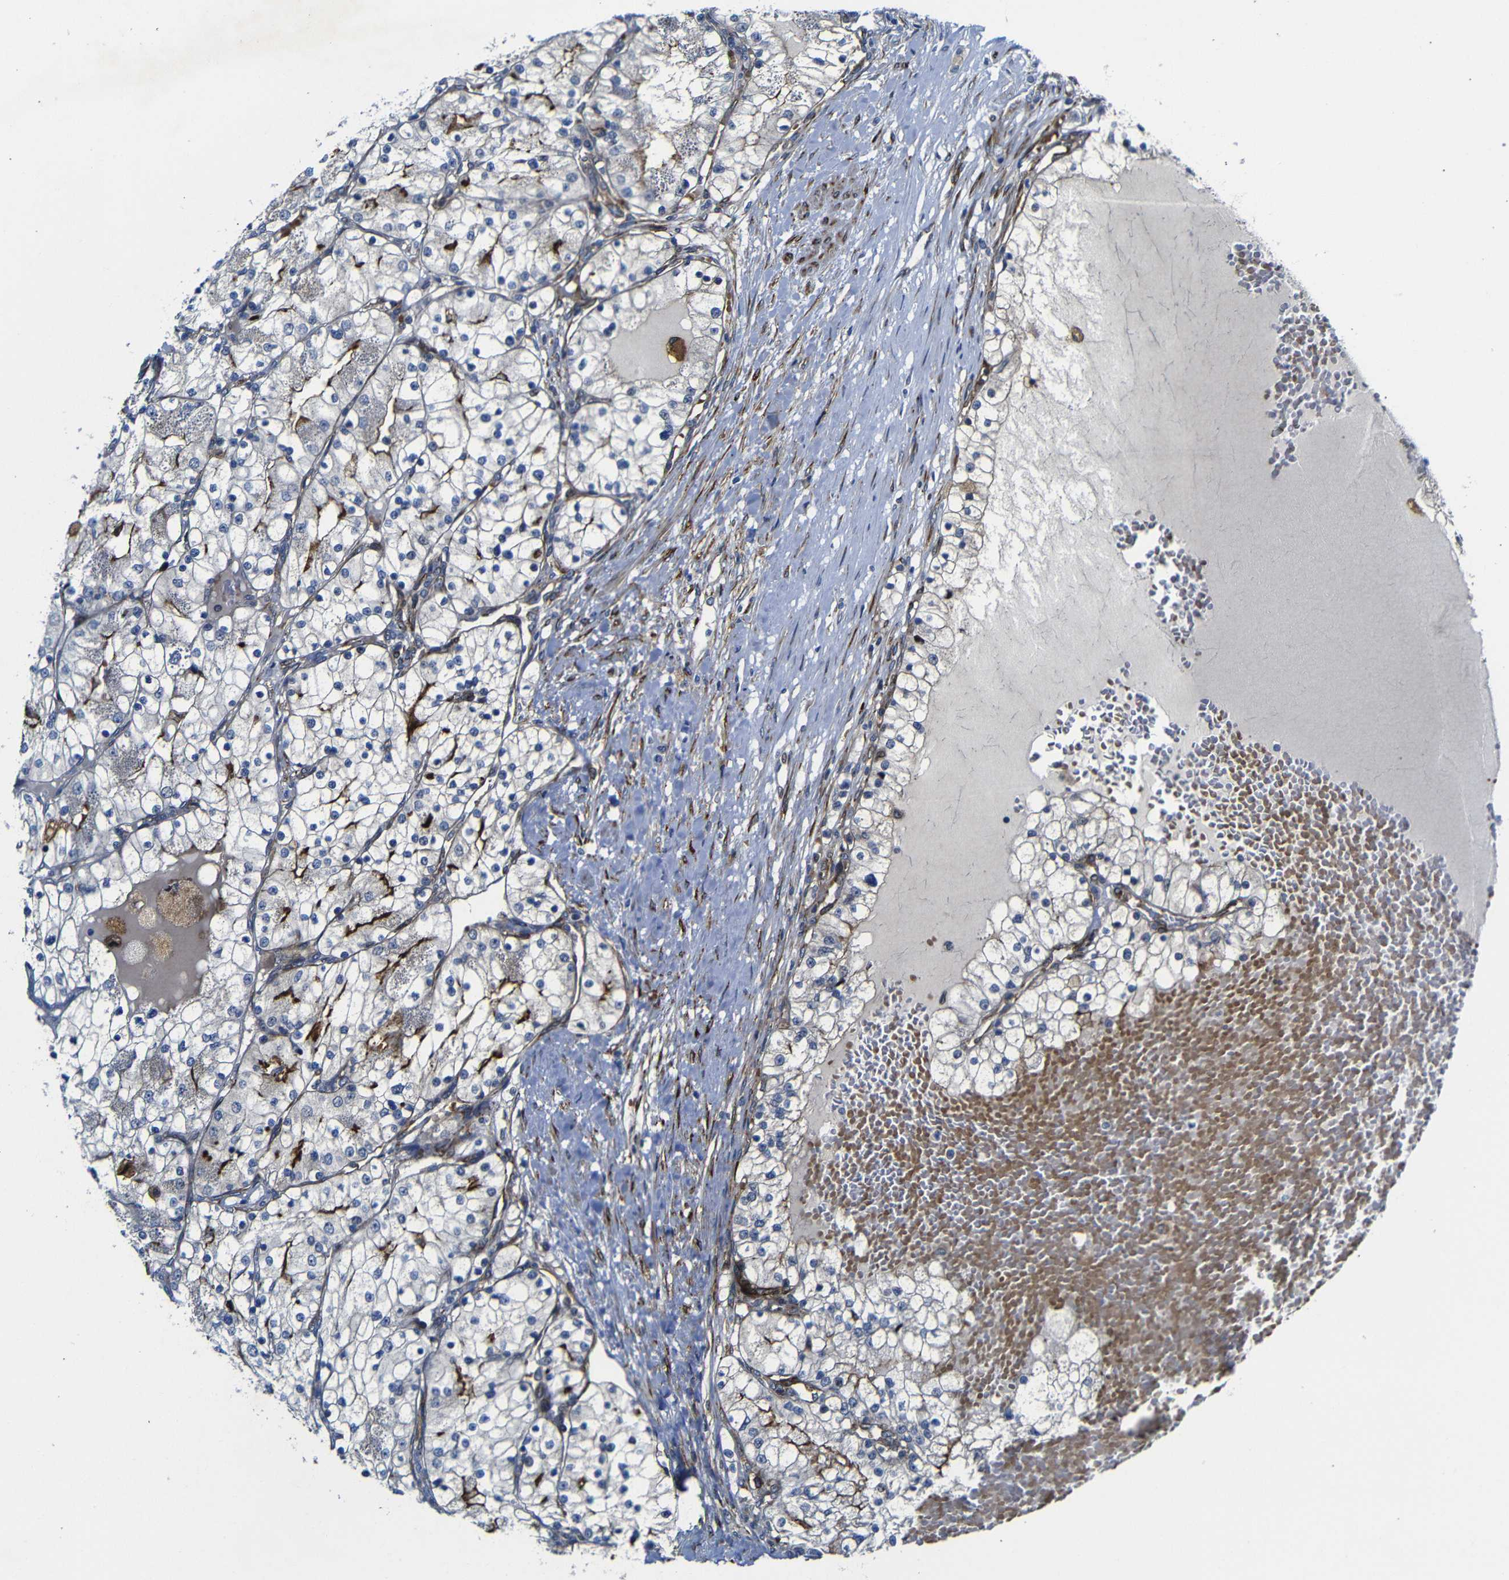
{"staining": {"intensity": "strong", "quantity": "<25%", "location": "cytoplasmic/membranous"}, "tissue": "renal cancer", "cell_type": "Tumor cells", "image_type": "cancer", "snomed": [{"axis": "morphology", "description": "Adenocarcinoma, NOS"}, {"axis": "topography", "description": "Kidney"}], "caption": "Strong cytoplasmic/membranous protein positivity is seen in approximately <25% of tumor cells in renal cancer (adenocarcinoma).", "gene": "PARP14", "patient": {"sex": "male", "age": 68}}